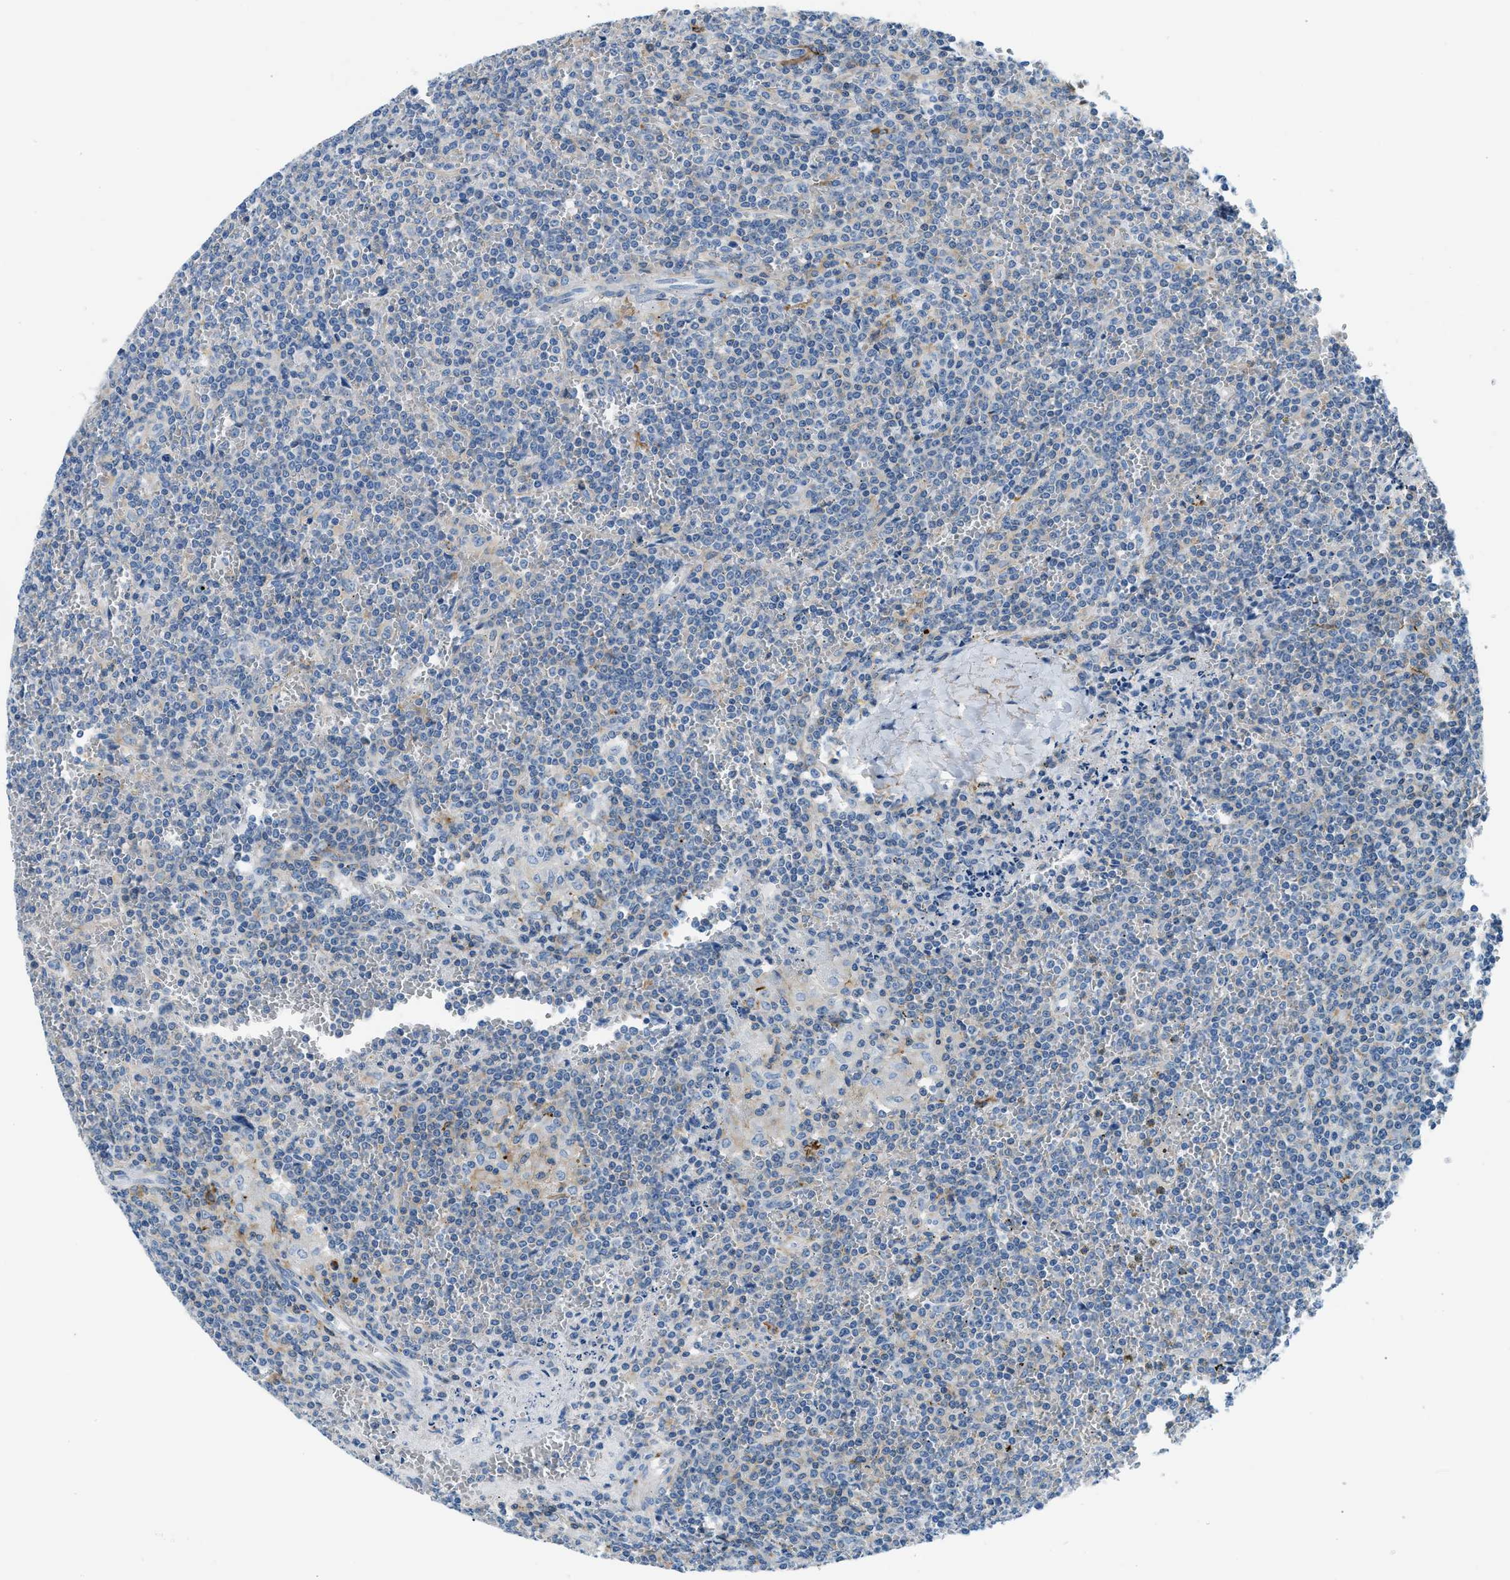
{"staining": {"intensity": "negative", "quantity": "none", "location": "none"}, "tissue": "lymphoma", "cell_type": "Tumor cells", "image_type": "cancer", "snomed": [{"axis": "morphology", "description": "Malignant lymphoma, non-Hodgkin's type, Low grade"}, {"axis": "topography", "description": "Spleen"}], "caption": "Human low-grade malignant lymphoma, non-Hodgkin's type stained for a protein using immunohistochemistry (IHC) demonstrates no expression in tumor cells.", "gene": "COL15A1", "patient": {"sex": "female", "age": 19}}